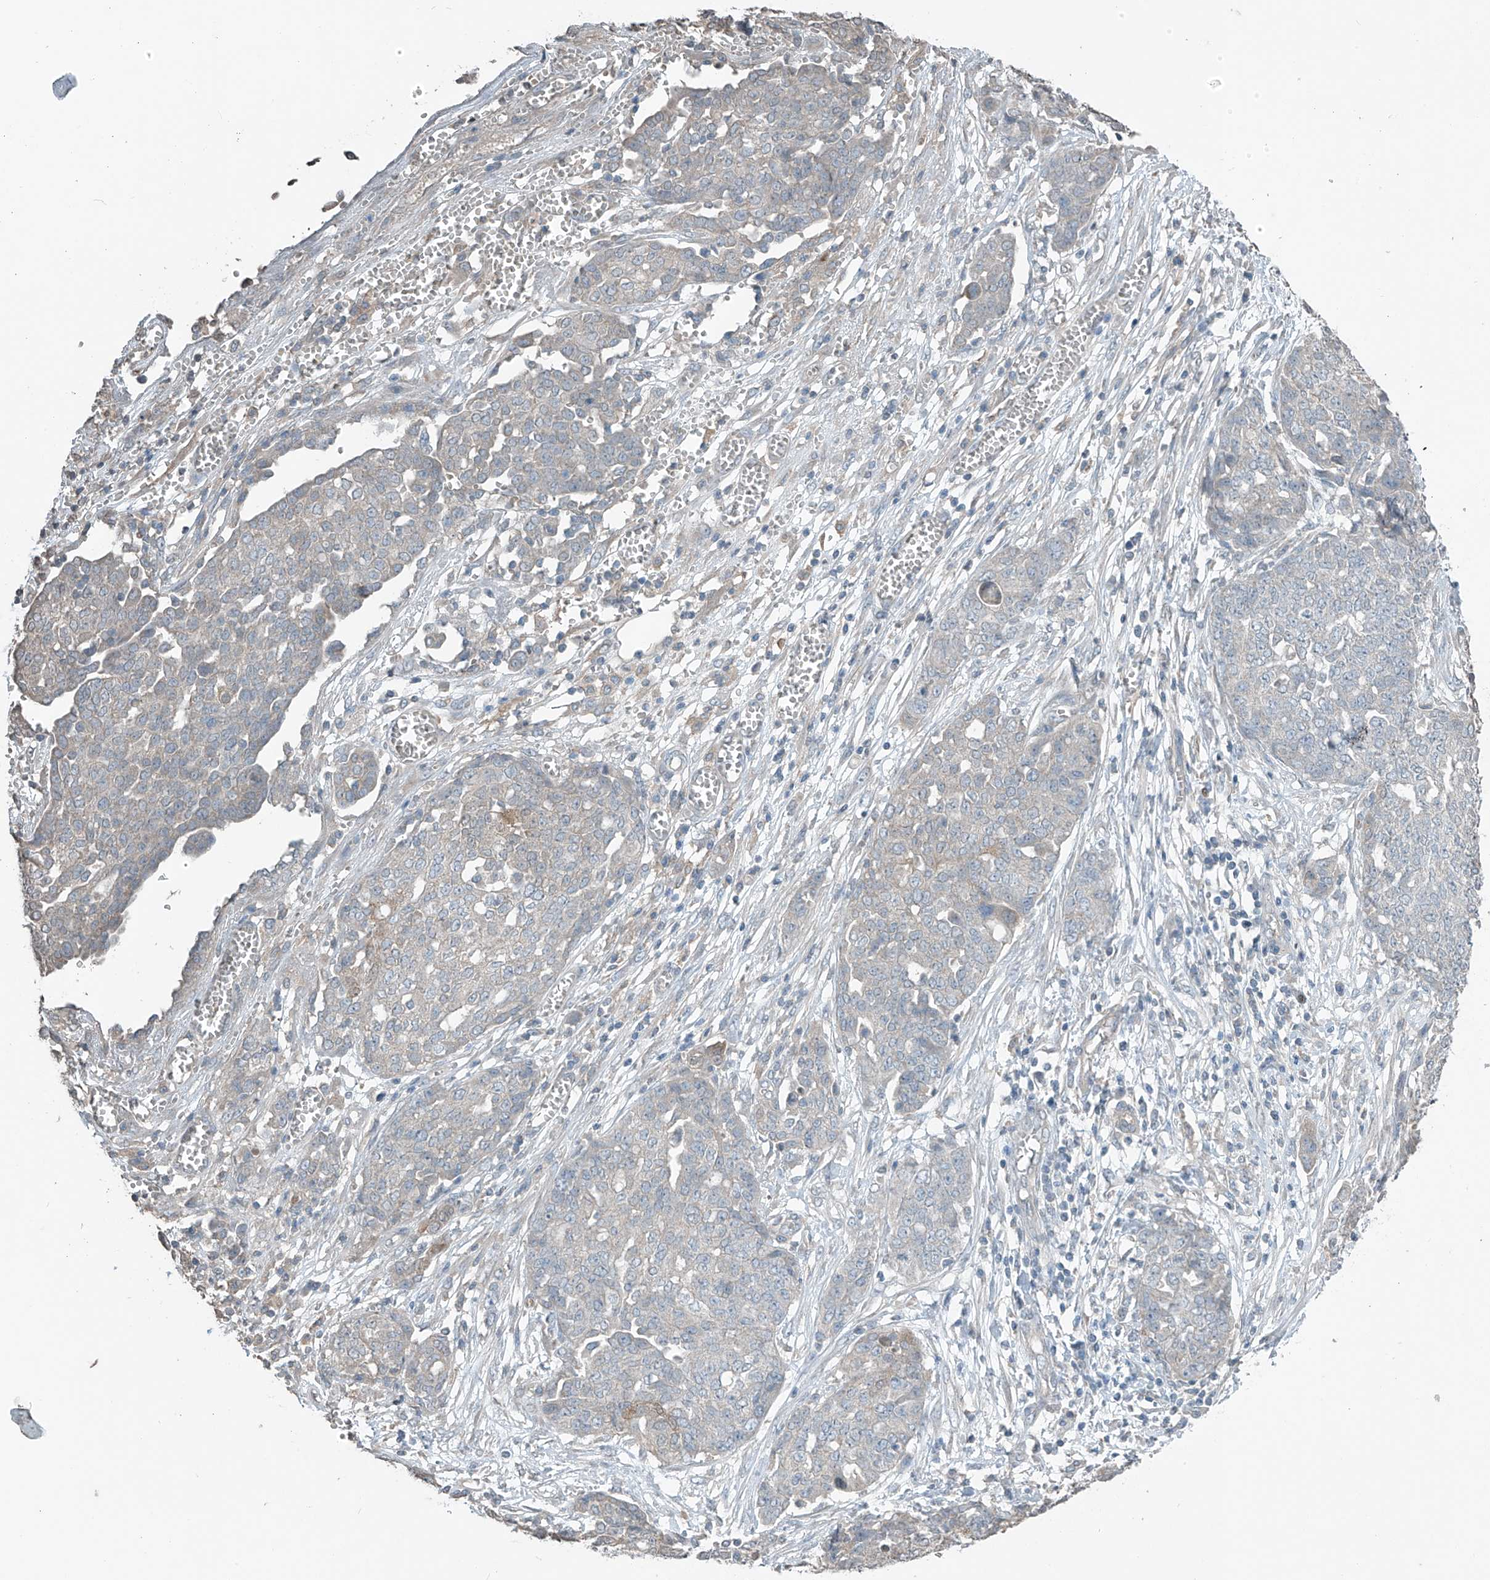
{"staining": {"intensity": "negative", "quantity": "none", "location": "none"}, "tissue": "ovarian cancer", "cell_type": "Tumor cells", "image_type": "cancer", "snomed": [{"axis": "morphology", "description": "Cystadenocarcinoma, serous, NOS"}, {"axis": "topography", "description": "Soft tissue"}, {"axis": "topography", "description": "Ovary"}], "caption": "Immunohistochemistry (IHC) of human serous cystadenocarcinoma (ovarian) reveals no staining in tumor cells.", "gene": "HOXA11", "patient": {"sex": "female", "age": 57}}